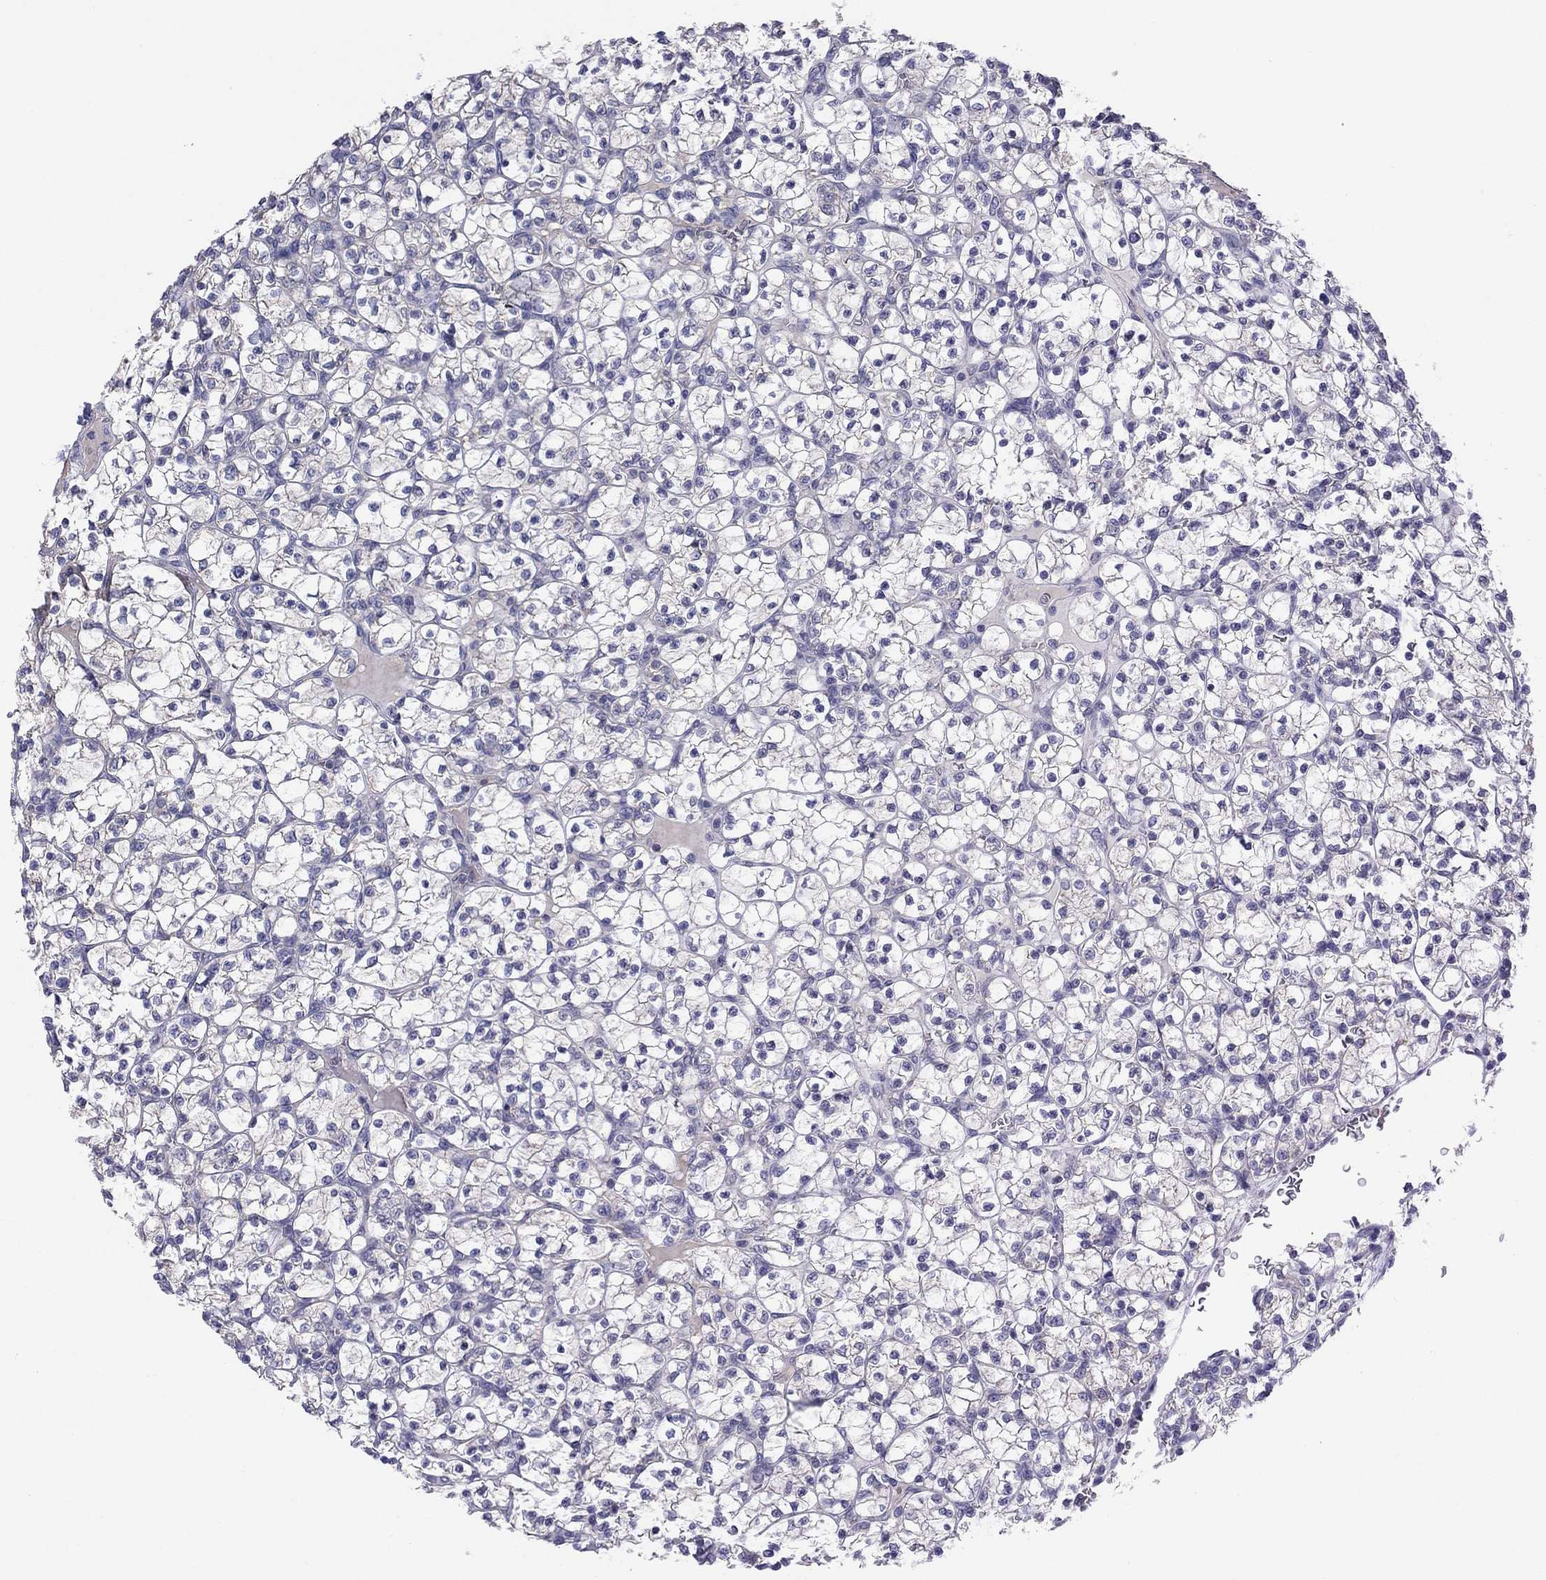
{"staining": {"intensity": "negative", "quantity": "none", "location": "none"}, "tissue": "renal cancer", "cell_type": "Tumor cells", "image_type": "cancer", "snomed": [{"axis": "morphology", "description": "Adenocarcinoma, NOS"}, {"axis": "topography", "description": "Kidney"}], "caption": "The image demonstrates no staining of tumor cells in renal cancer. (Immunohistochemistry, brightfield microscopy, high magnification).", "gene": "CLVS1", "patient": {"sex": "female", "age": 89}}